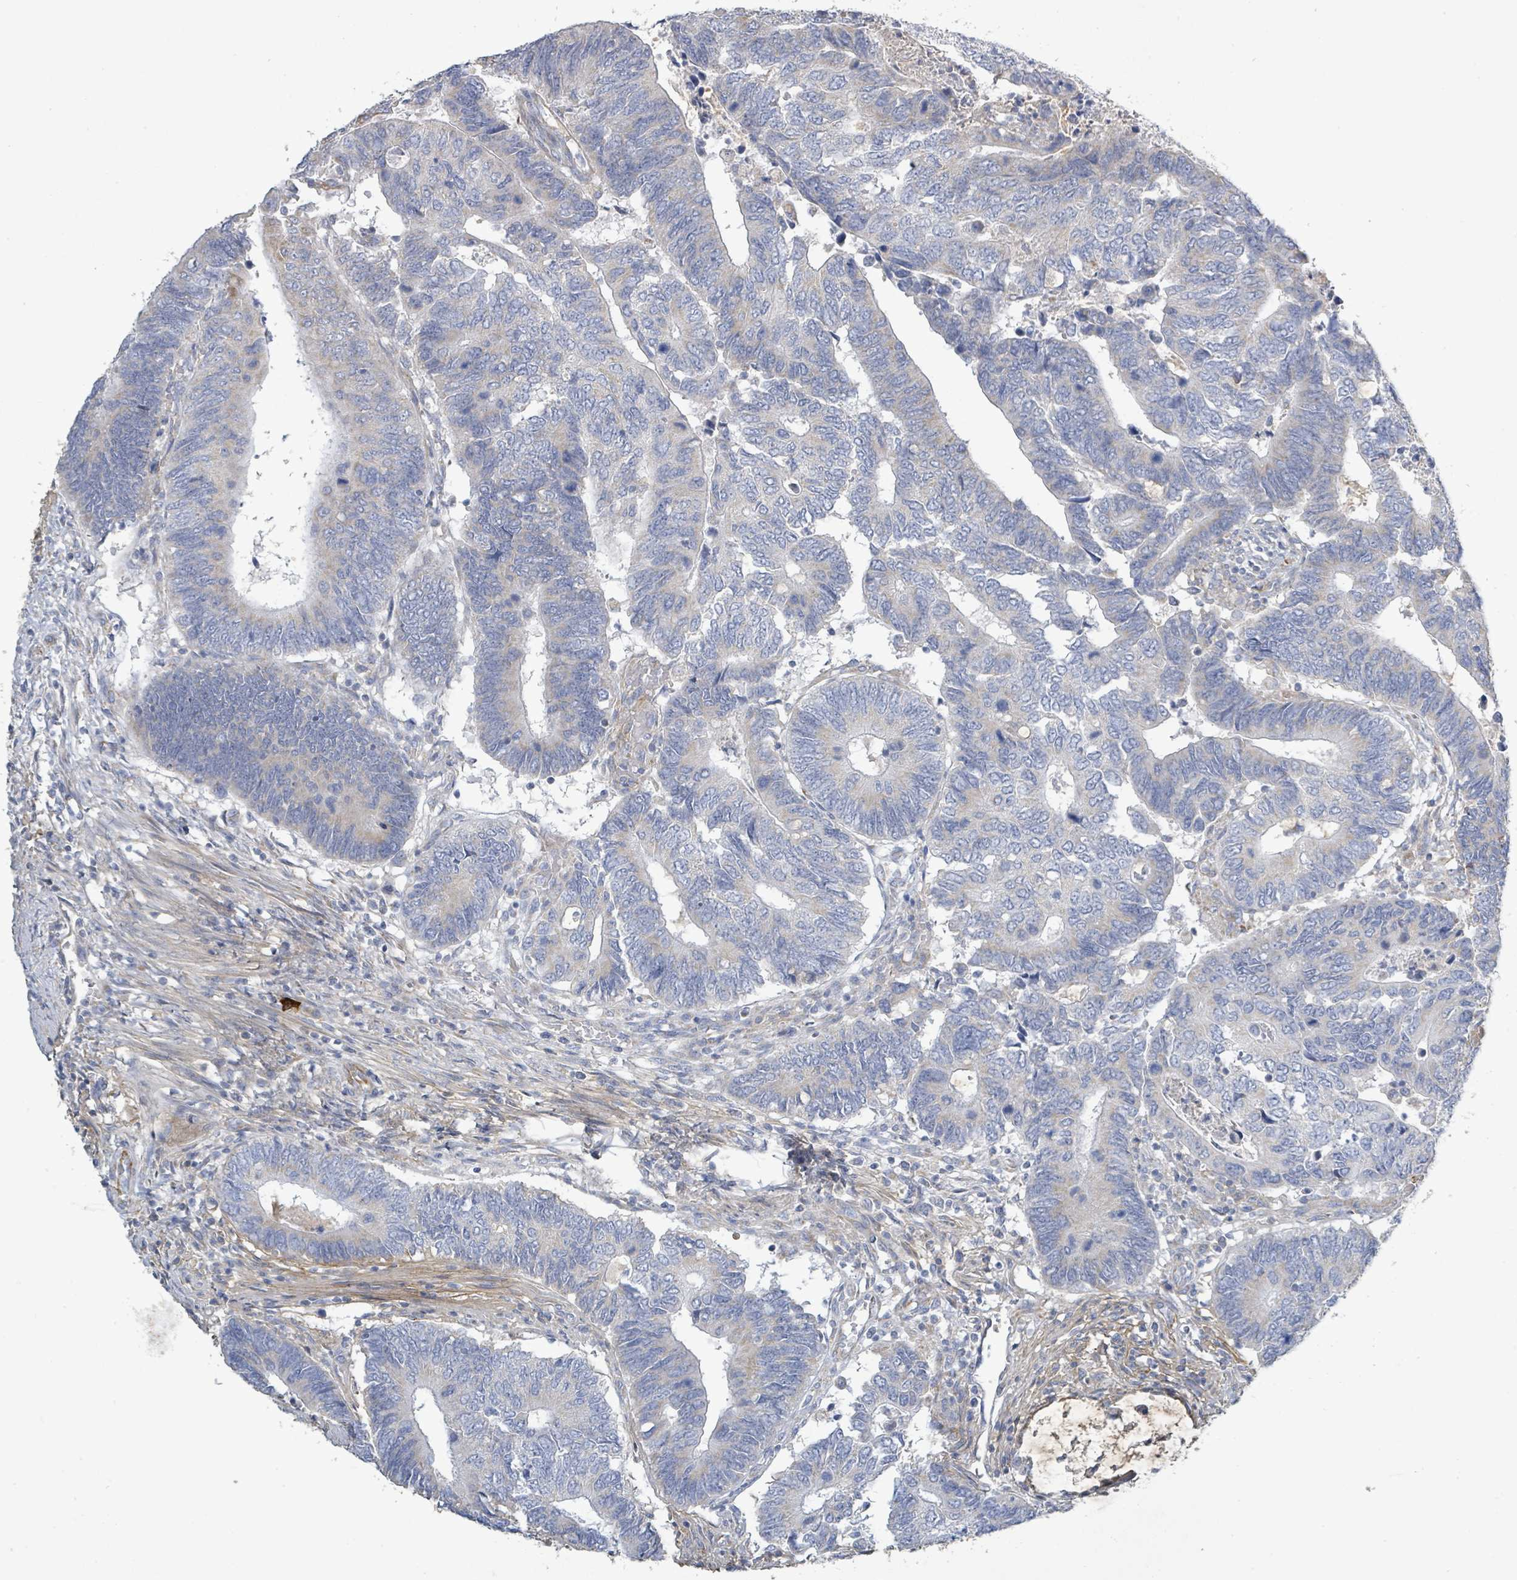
{"staining": {"intensity": "negative", "quantity": "none", "location": "none"}, "tissue": "colorectal cancer", "cell_type": "Tumor cells", "image_type": "cancer", "snomed": [{"axis": "morphology", "description": "Adenocarcinoma, NOS"}, {"axis": "topography", "description": "Colon"}], "caption": "The immunohistochemistry image has no significant expression in tumor cells of adenocarcinoma (colorectal) tissue.", "gene": "ALG12", "patient": {"sex": "male", "age": 87}}